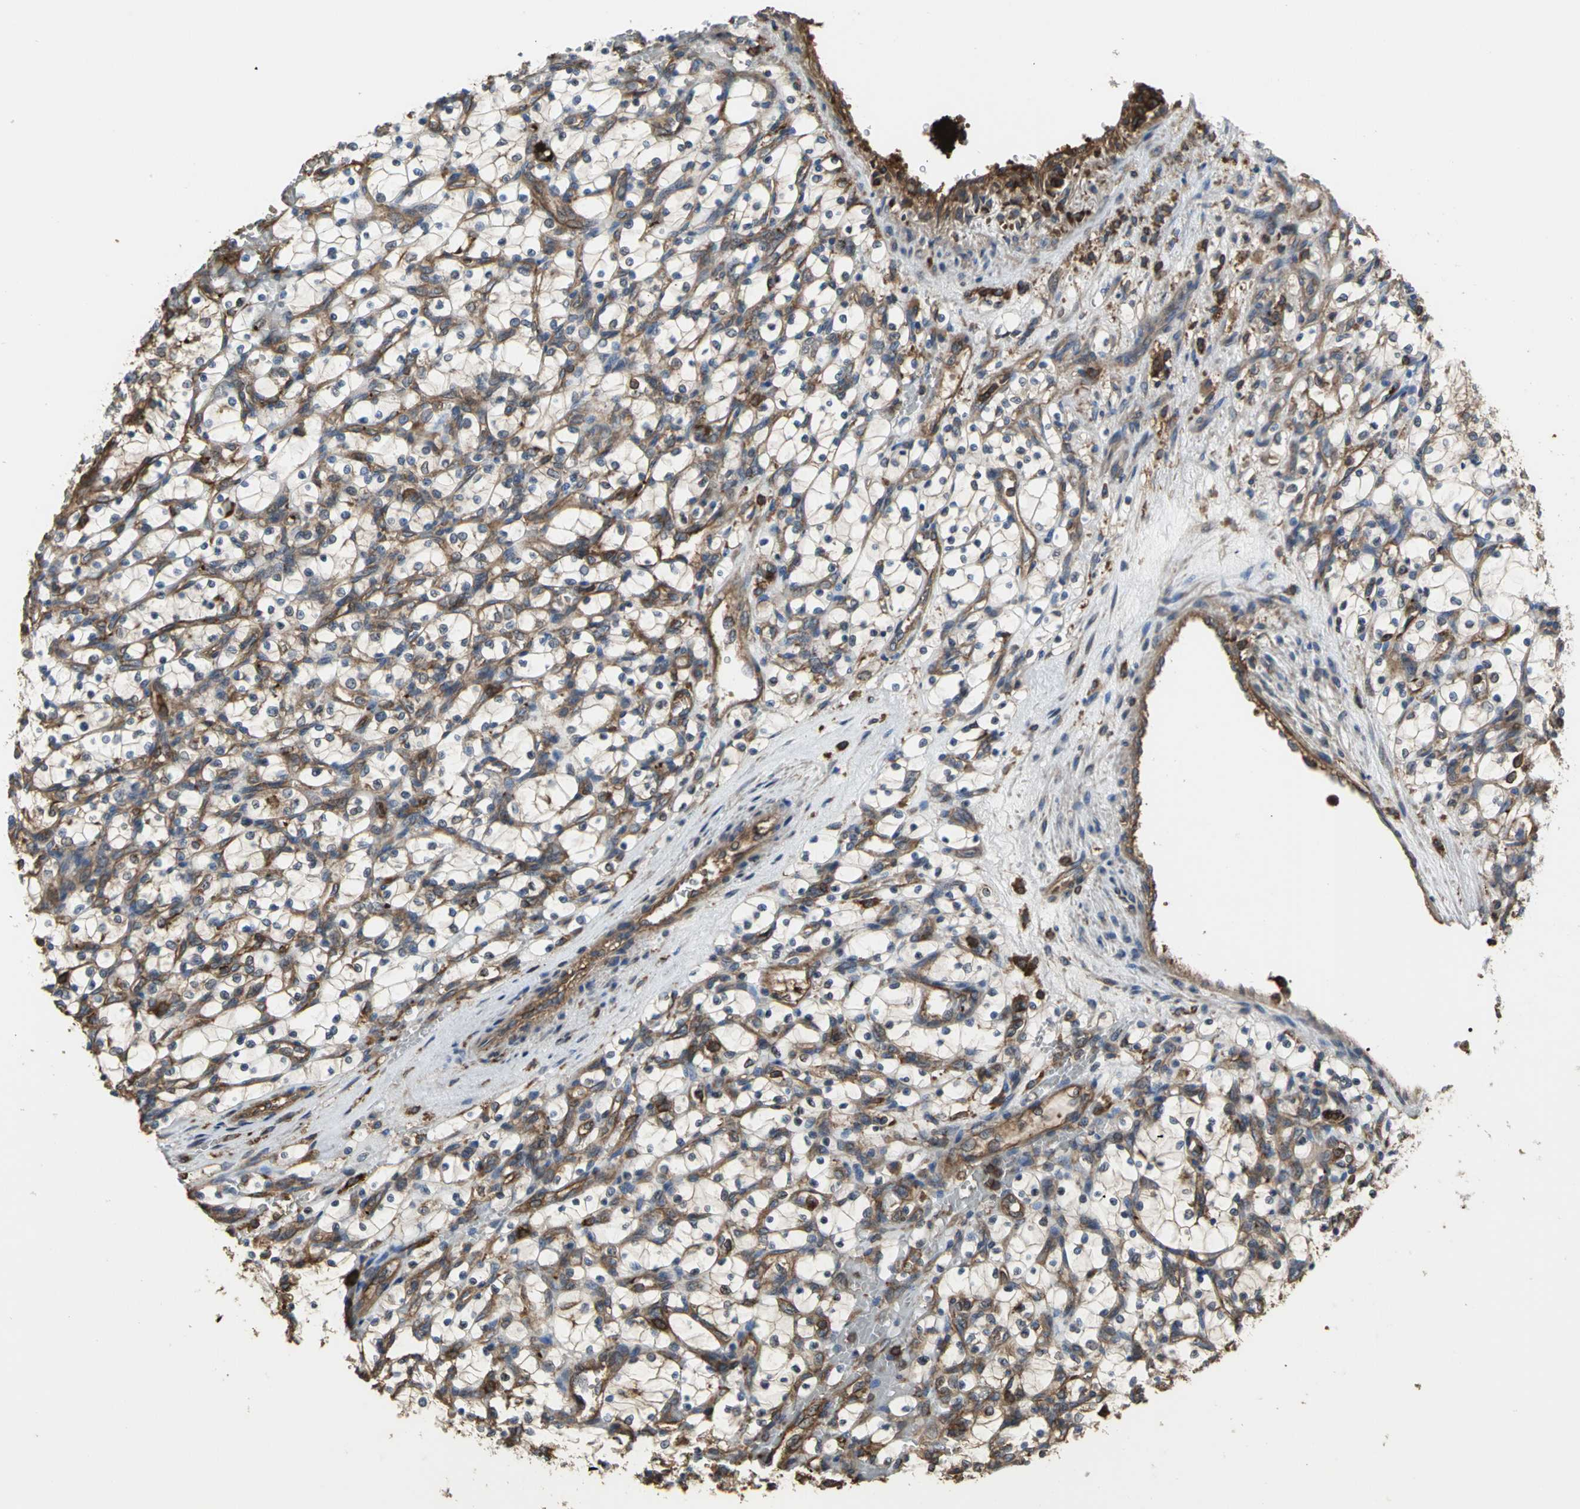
{"staining": {"intensity": "negative", "quantity": "none", "location": "none"}, "tissue": "renal cancer", "cell_type": "Tumor cells", "image_type": "cancer", "snomed": [{"axis": "morphology", "description": "Adenocarcinoma, NOS"}, {"axis": "topography", "description": "Kidney"}], "caption": "Adenocarcinoma (renal) was stained to show a protein in brown. There is no significant expression in tumor cells. (IHC, brightfield microscopy, high magnification).", "gene": "TLN1", "patient": {"sex": "female", "age": 69}}